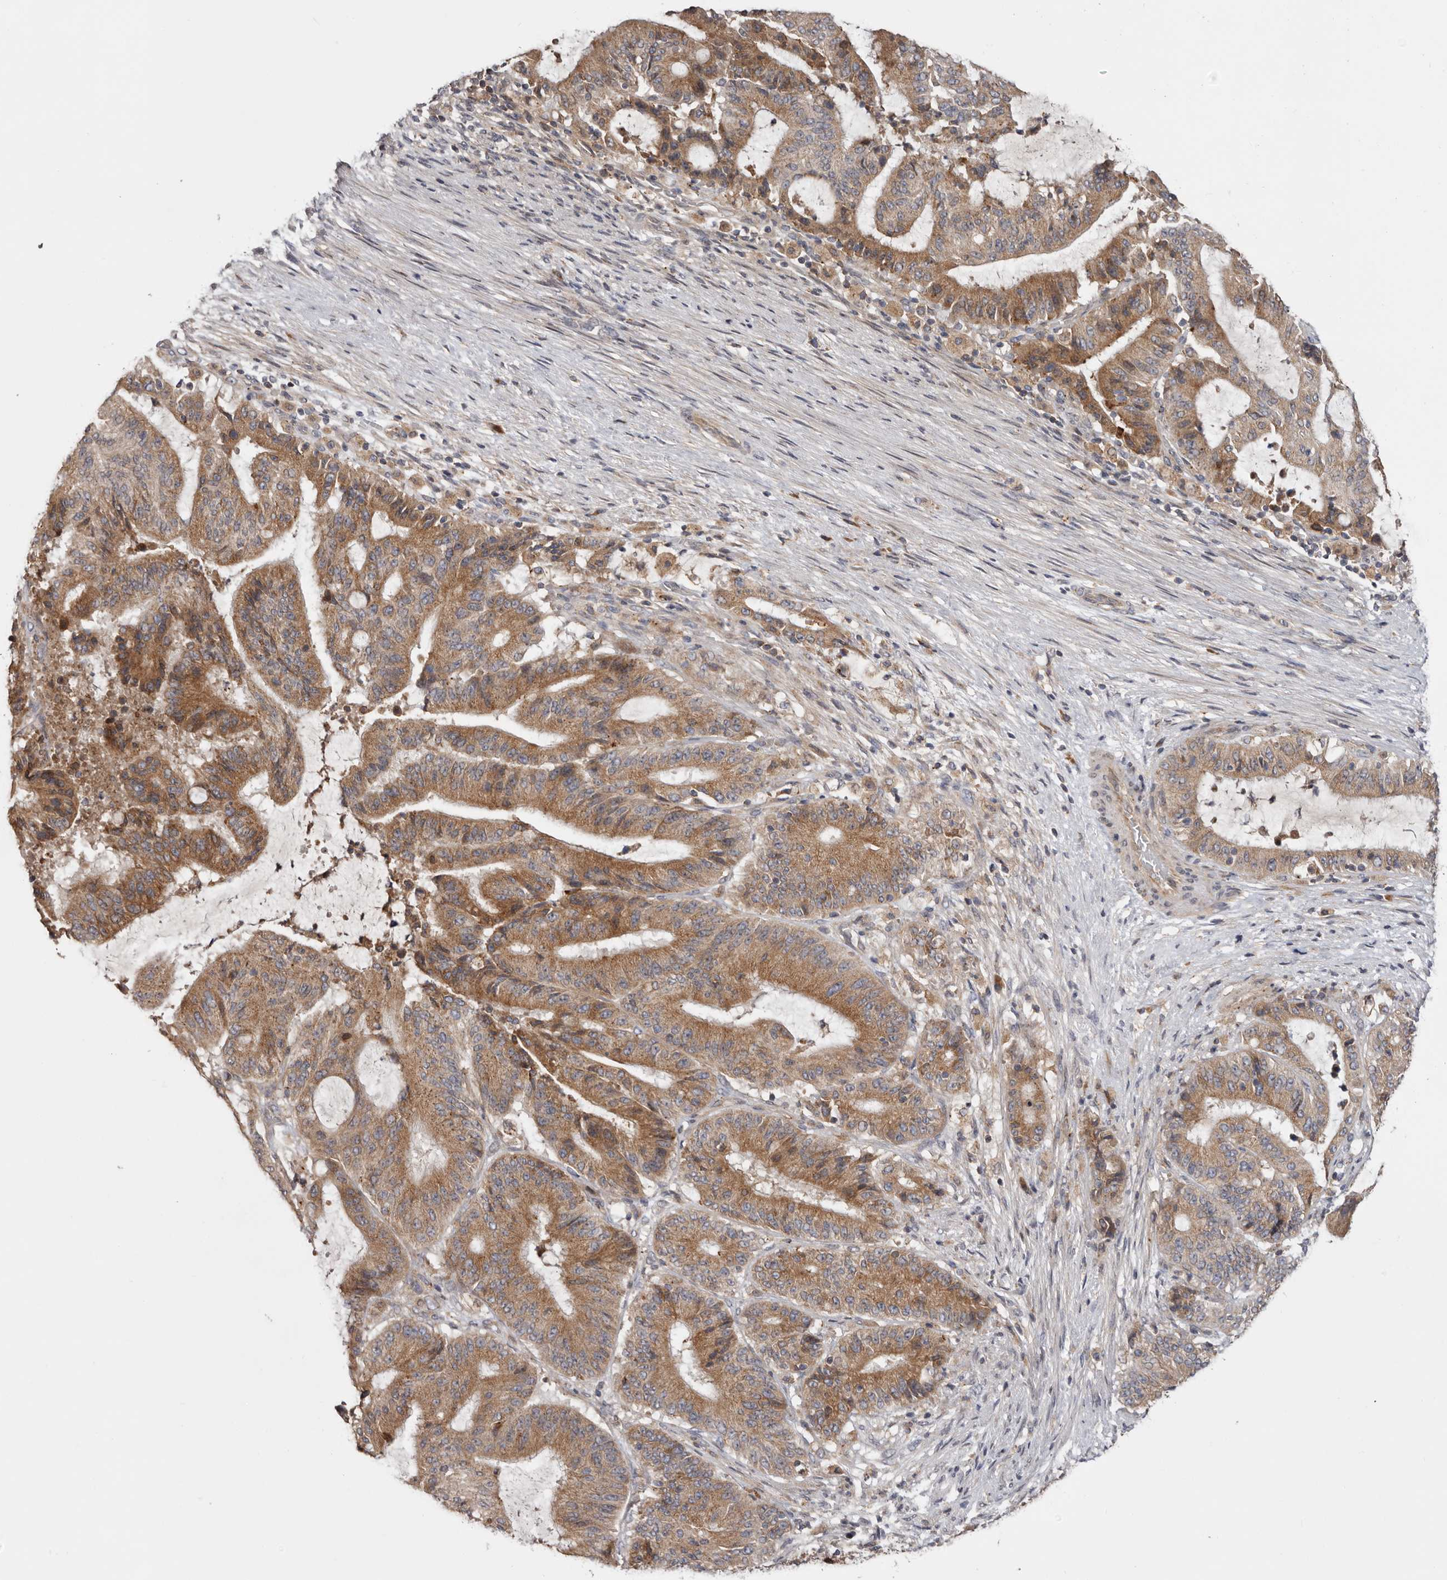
{"staining": {"intensity": "moderate", "quantity": ">75%", "location": "cytoplasmic/membranous"}, "tissue": "liver cancer", "cell_type": "Tumor cells", "image_type": "cancer", "snomed": [{"axis": "morphology", "description": "Normal tissue, NOS"}, {"axis": "morphology", "description": "Cholangiocarcinoma"}, {"axis": "topography", "description": "Liver"}, {"axis": "topography", "description": "Peripheral nerve tissue"}], "caption": "Protein analysis of cholangiocarcinoma (liver) tissue demonstrates moderate cytoplasmic/membranous staining in approximately >75% of tumor cells. (Stains: DAB (3,3'-diaminobenzidine) in brown, nuclei in blue, Microscopy: brightfield microscopy at high magnification).", "gene": "TMUB1", "patient": {"sex": "female", "age": 73}}